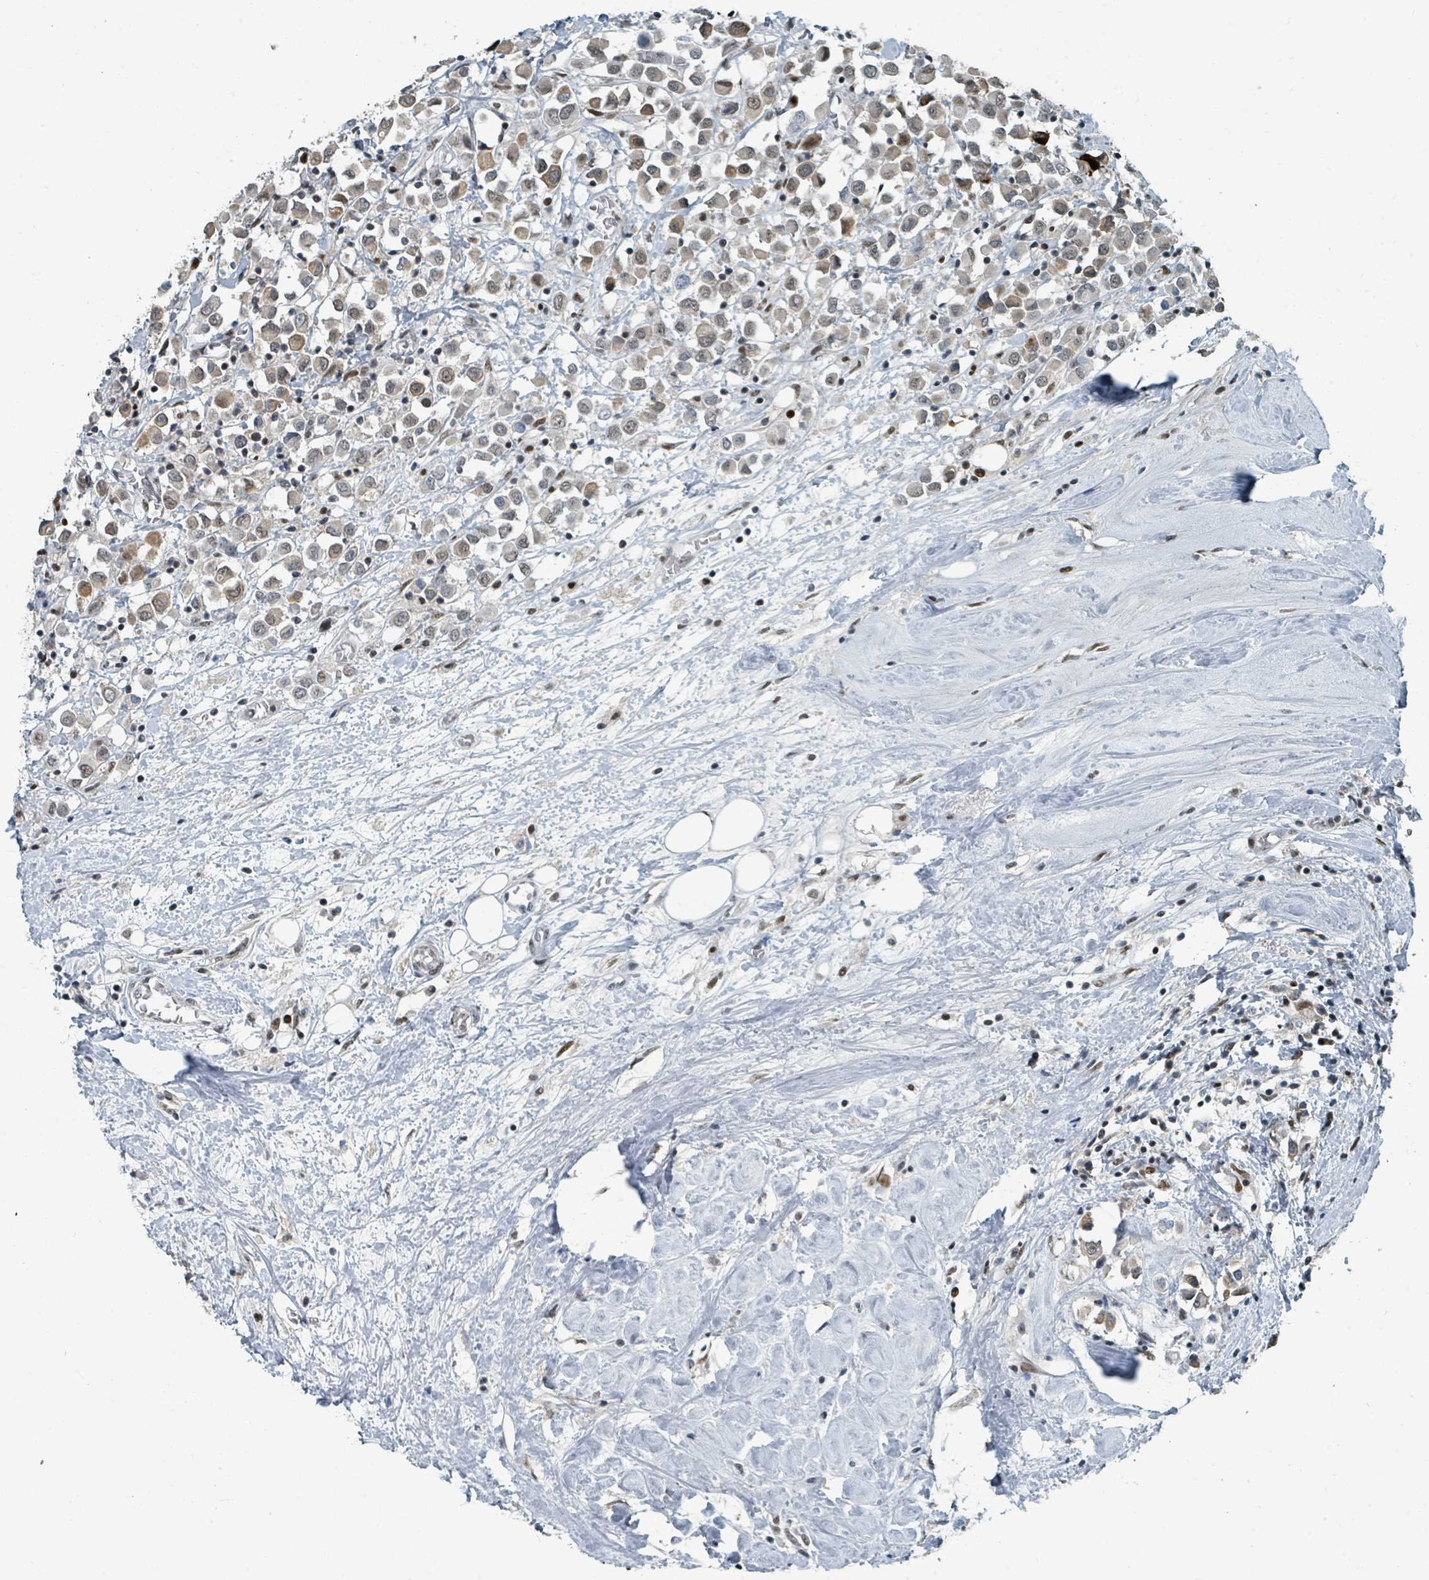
{"staining": {"intensity": "weak", "quantity": ">75%", "location": "cytoplasmic/membranous"}, "tissue": "breast cancer", "cell_type": "Tumor cells", "image_type": "cancer", "snomed": [{"axis": "morphology", "description": "Duct carcinoma"}, {"axis": "topography", "description": "Breast"}], "caption": "Protein staining demonstrates weak cytoplasmic/membranous staining in about >75% of tumor cells in breast intraductal carcinoma.", "gene": "UCK1", "patient": {"sex": "female", "age": 61}}